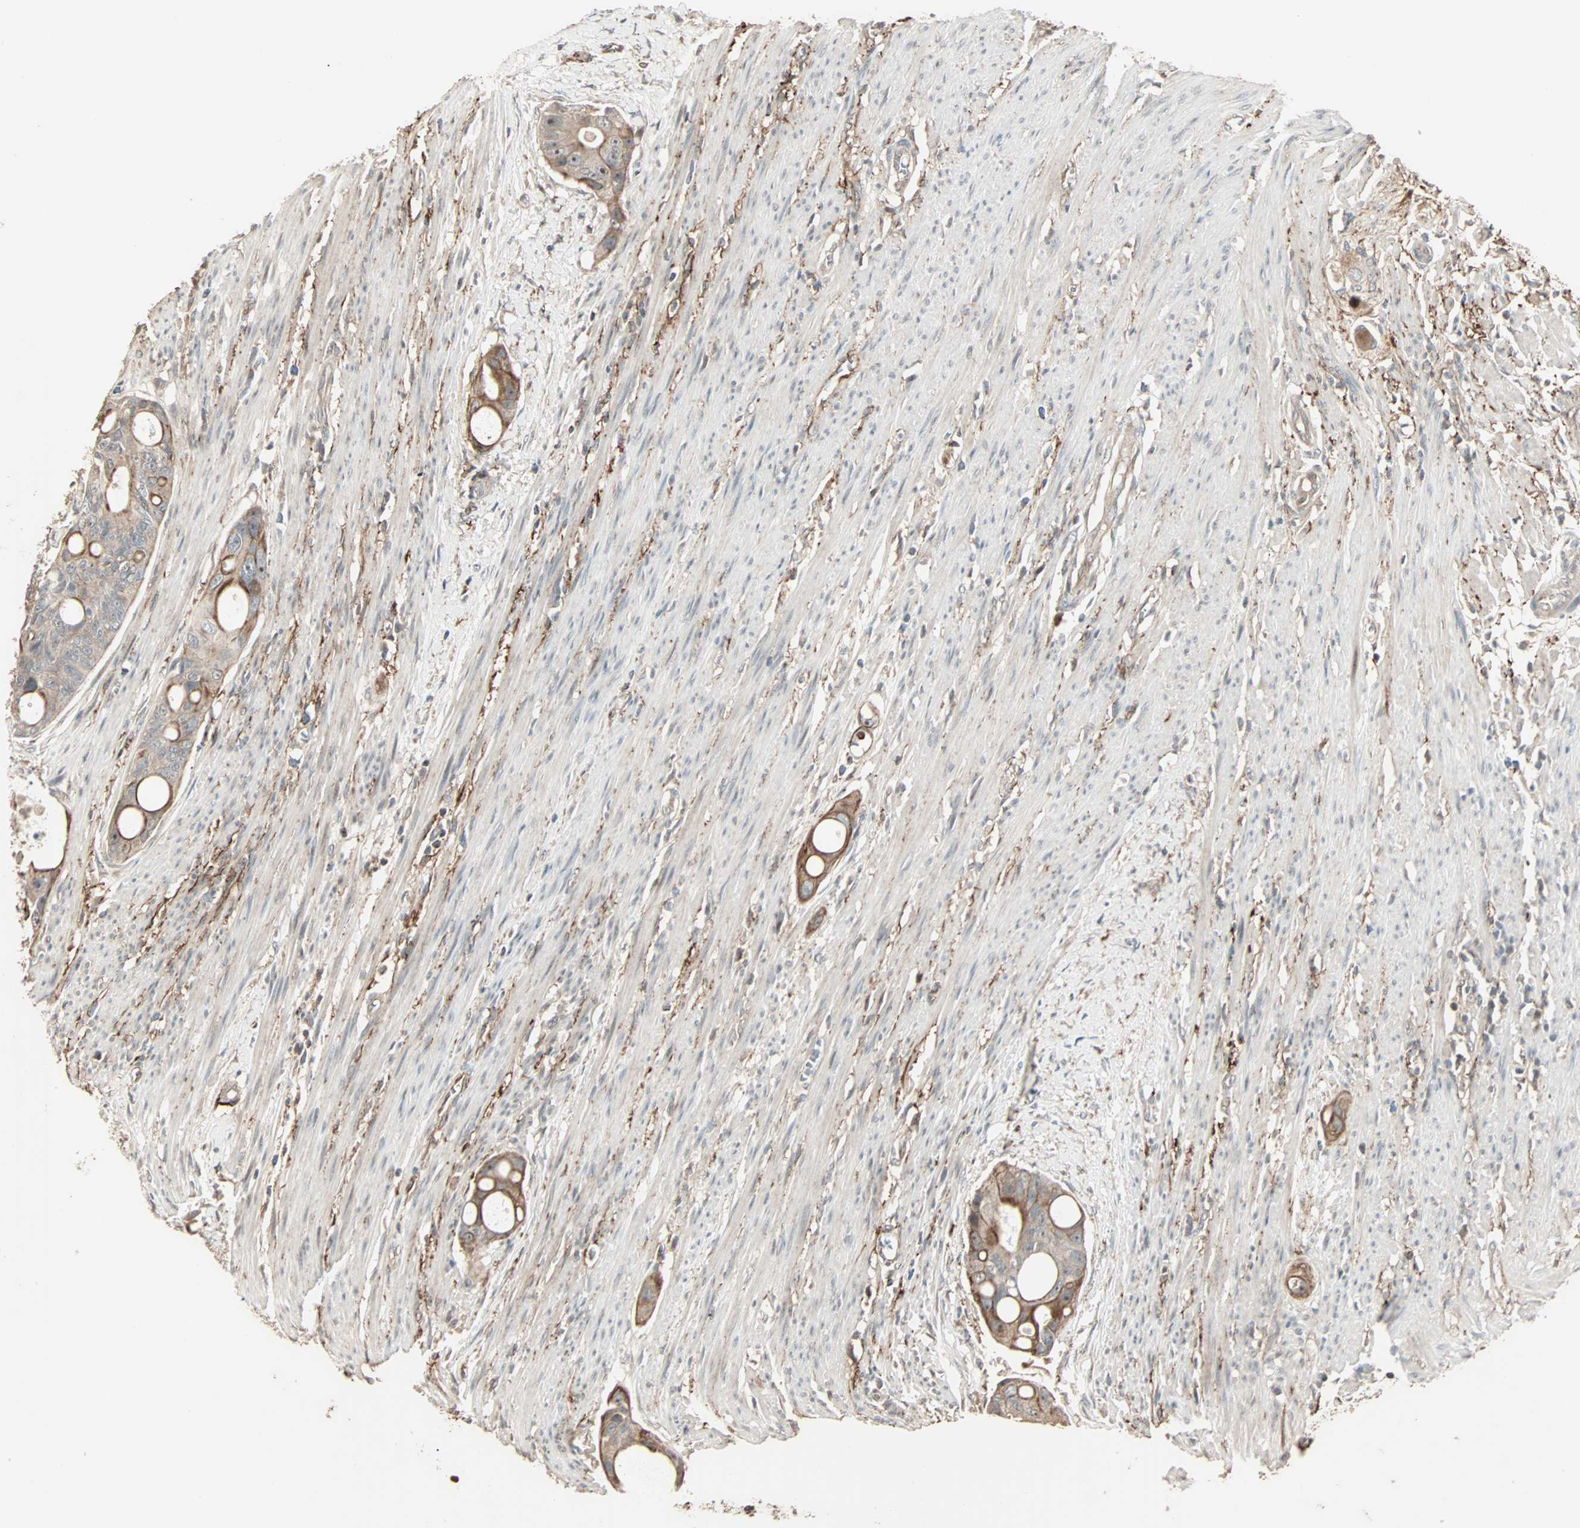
{"staining": {"intensity": "moderate", "quantity": "25%-75%", "location": "cytoplasmic/membranous"}, "tissue": "colorectal cancer", "cell_type": "Tumor cells", "image_type": "cancer", "snomed": [{"axis": "morphology", "description": "Adenocarcinoma, NOS"}, {"axis": "topography", "description": "Colon"}], "caption": "Immunohistochemical staining of colorectal cancer (adenocarcinoma) reveals moderate cytoplasmic/membranous protein staining in approximately 25%-75% of tumor cells.", "gene": "CALCRL", "patient": {"sex": "female", "age": 57}}